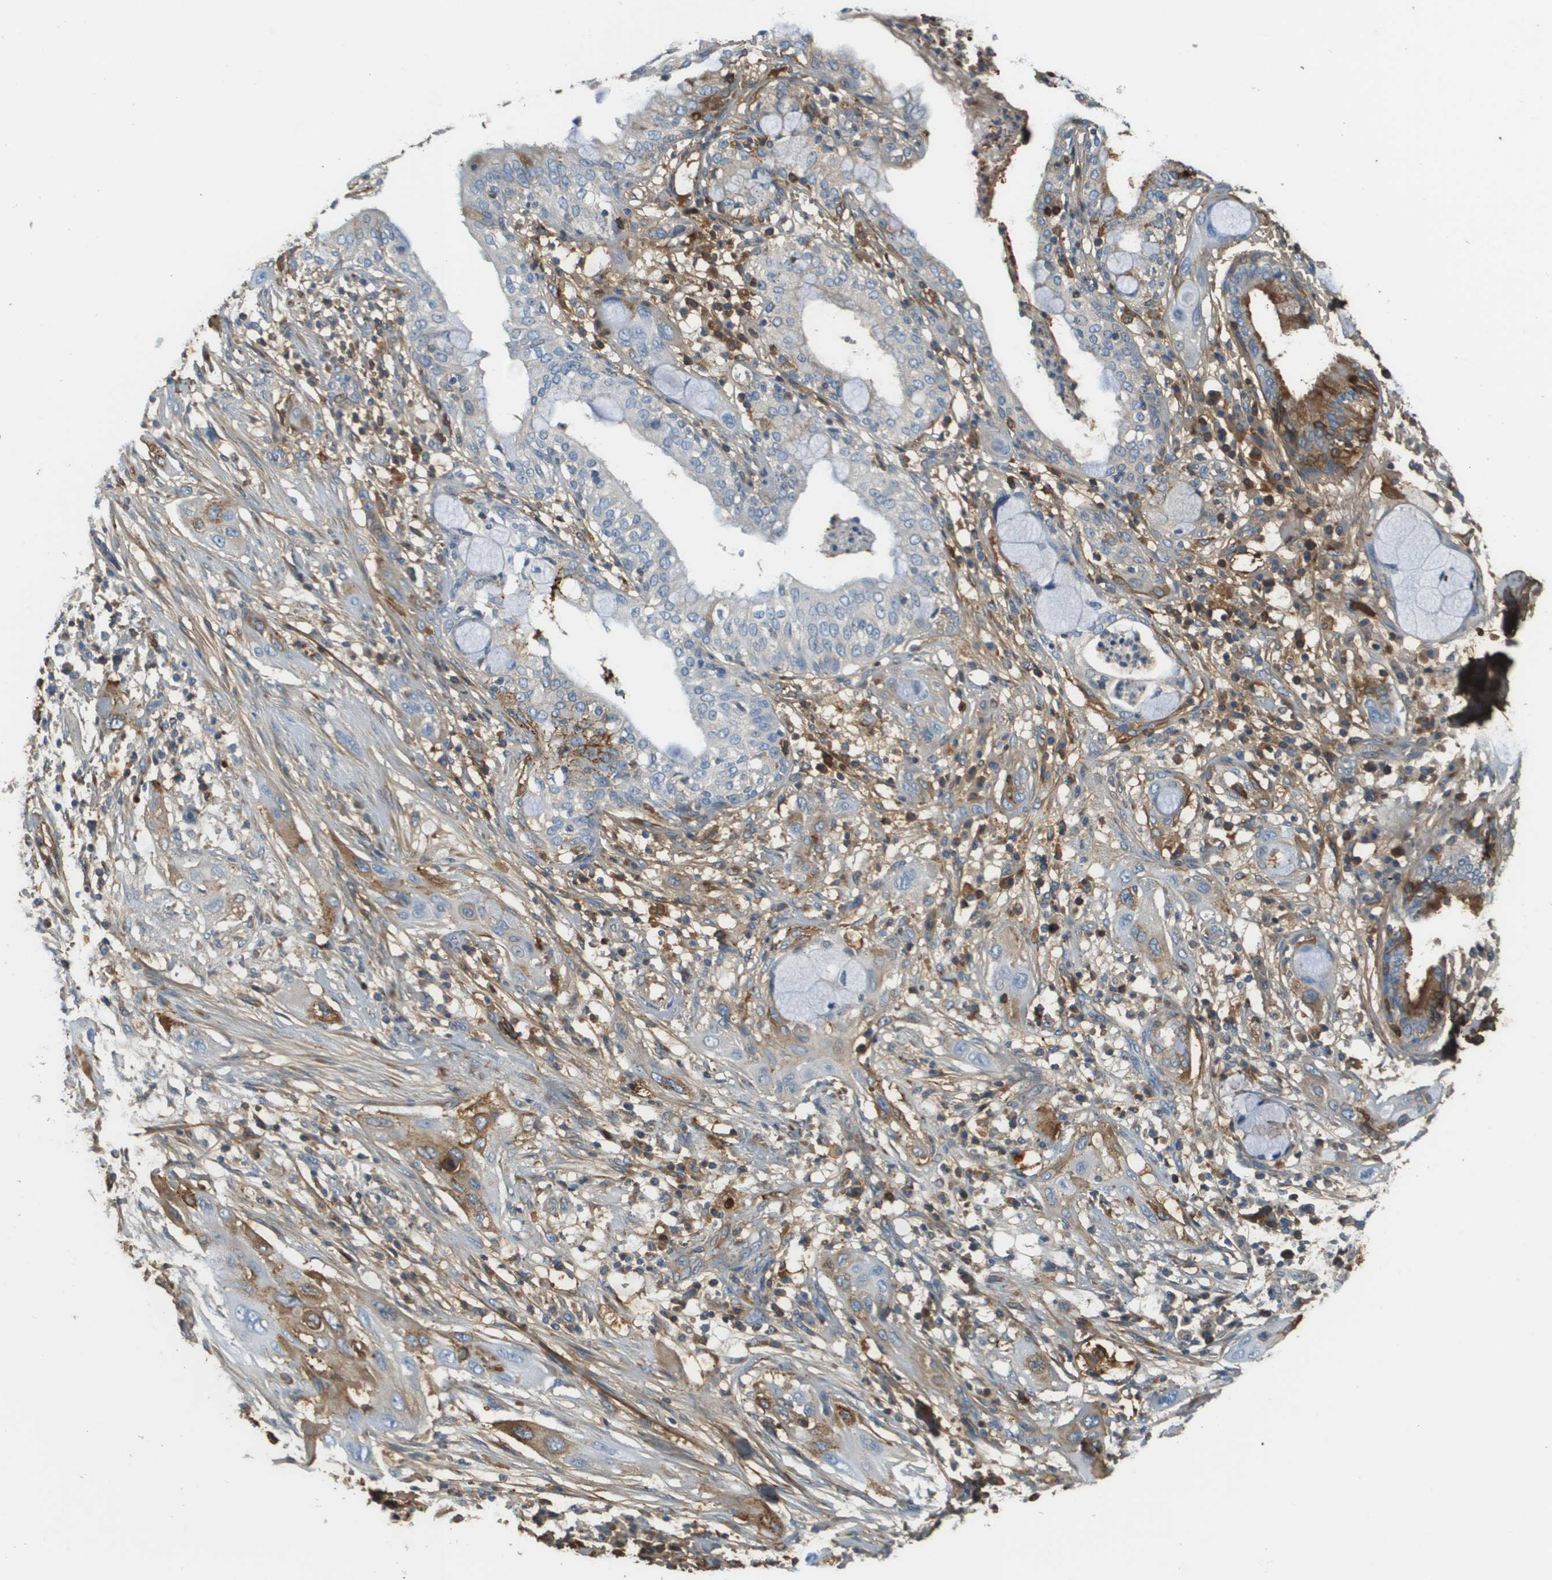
{"staining": {"intensity": "negative", "quantity": "none", "location": "none"}, "tissue": "lung cancer", "cell_type": "Tumor cells", "image_type": "cancer", "snomed": [{"axis": "morphology", "description": "Squamous cell carcinoma, NOS"}, {"axis": "topography", "description": "Lung"}], "caption": "This is an immunohistochemistry (IHC) photomicrograph of human lung cancer. There is no positivity in tumor cells.", "gene": "DCN", "patient": {"sex": "female", "age": 47}}